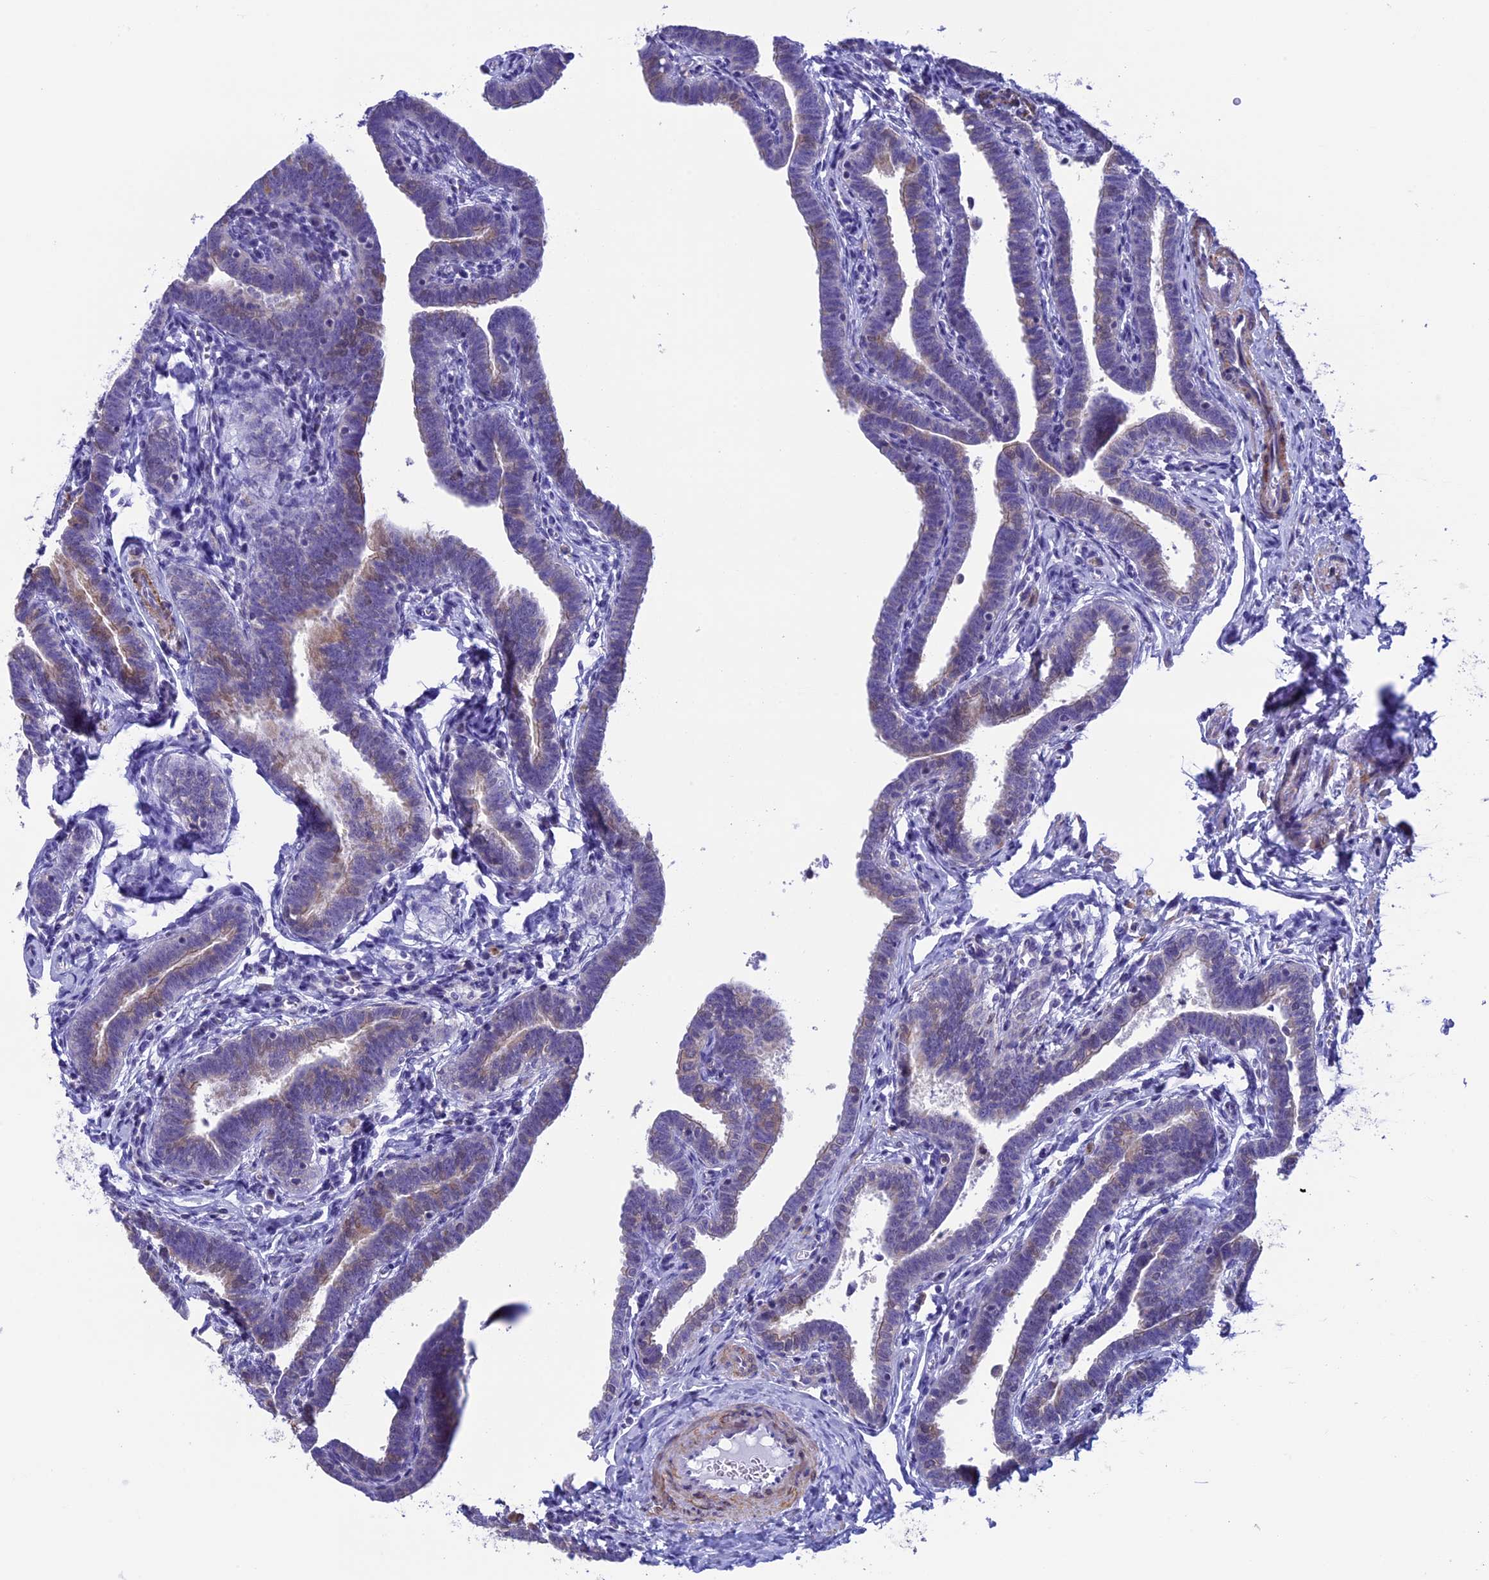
{"staining": {"intensity": "weak", "quantity": "<25%", "location": "cytoplasmic/membranous"}, "tissue": "fallopian tube", "cell_type": "Glandular cells", "image_type": "normal", "snomed": [{"axis": "morphology", "description": "Normal tissue, NOS"}, {"axis": "topography", "description": "Fallopian tube"}], "caption": "Immunohistochemistry (IHC) of unremarkable human fallopian tube exhibits no expression in glandular cells.", "gene": "IGSF6", "patient": {"sex": "female", "age": 36}}